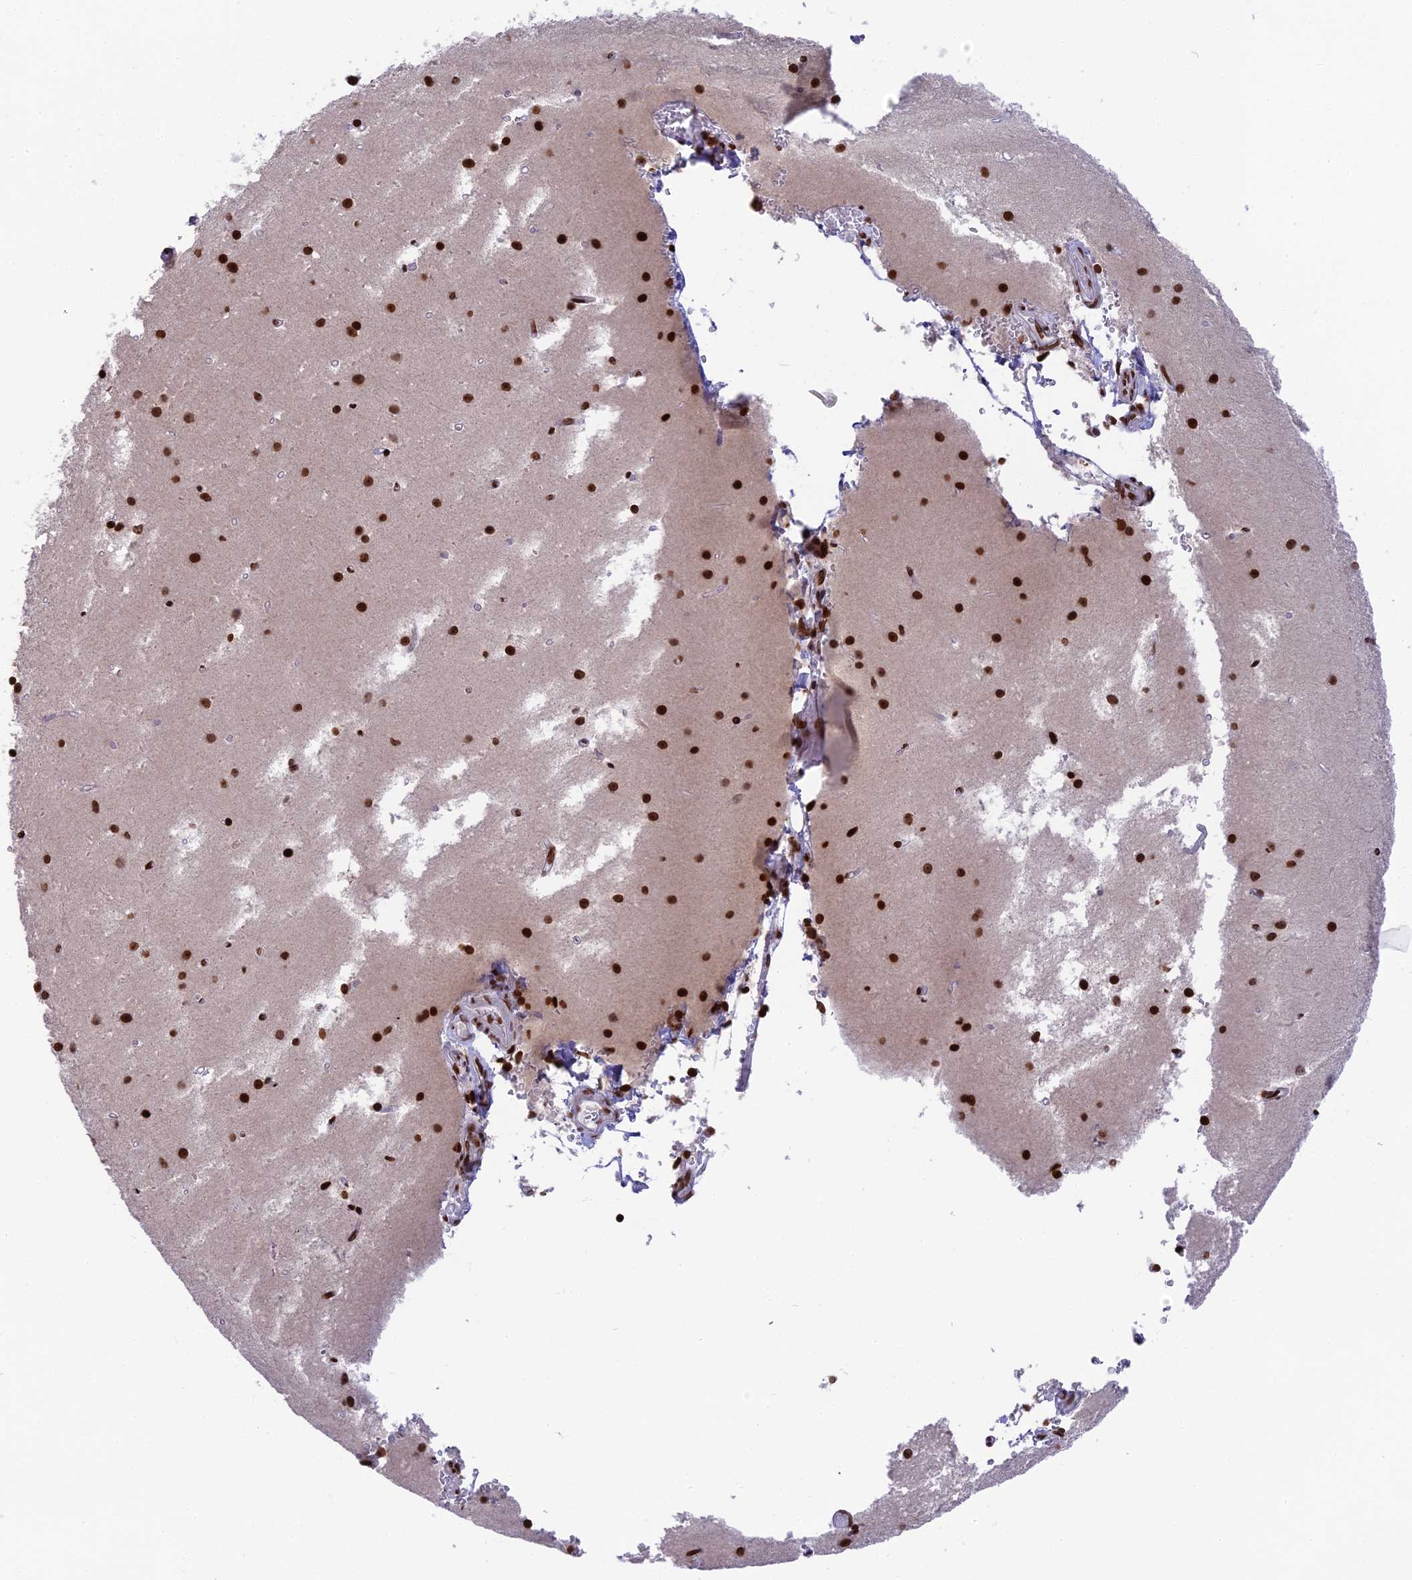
{"staining": {"intensity": "moderate", "quantity": ">75%", "location": "nuclear"}, "tissue": "cerebellum", "cell_type": "Cells in granular layer", "image_type": "normal", "snomed": [{"axis": "morphology", "description": "Normal tissue, NOS"}, {"axis": "topography", "description": "Cerebellum"}], "caption": "Protein analysis of benign cerebellum exhibits moderate nuclear staining in about >75% of cells in granular layer. (DAB (3,3'-diaminobenzidine) = brown stain, brightfield microscopy at high magnification).", "gene": "TET2", "patient": {"sex": "male", "age": 54}}